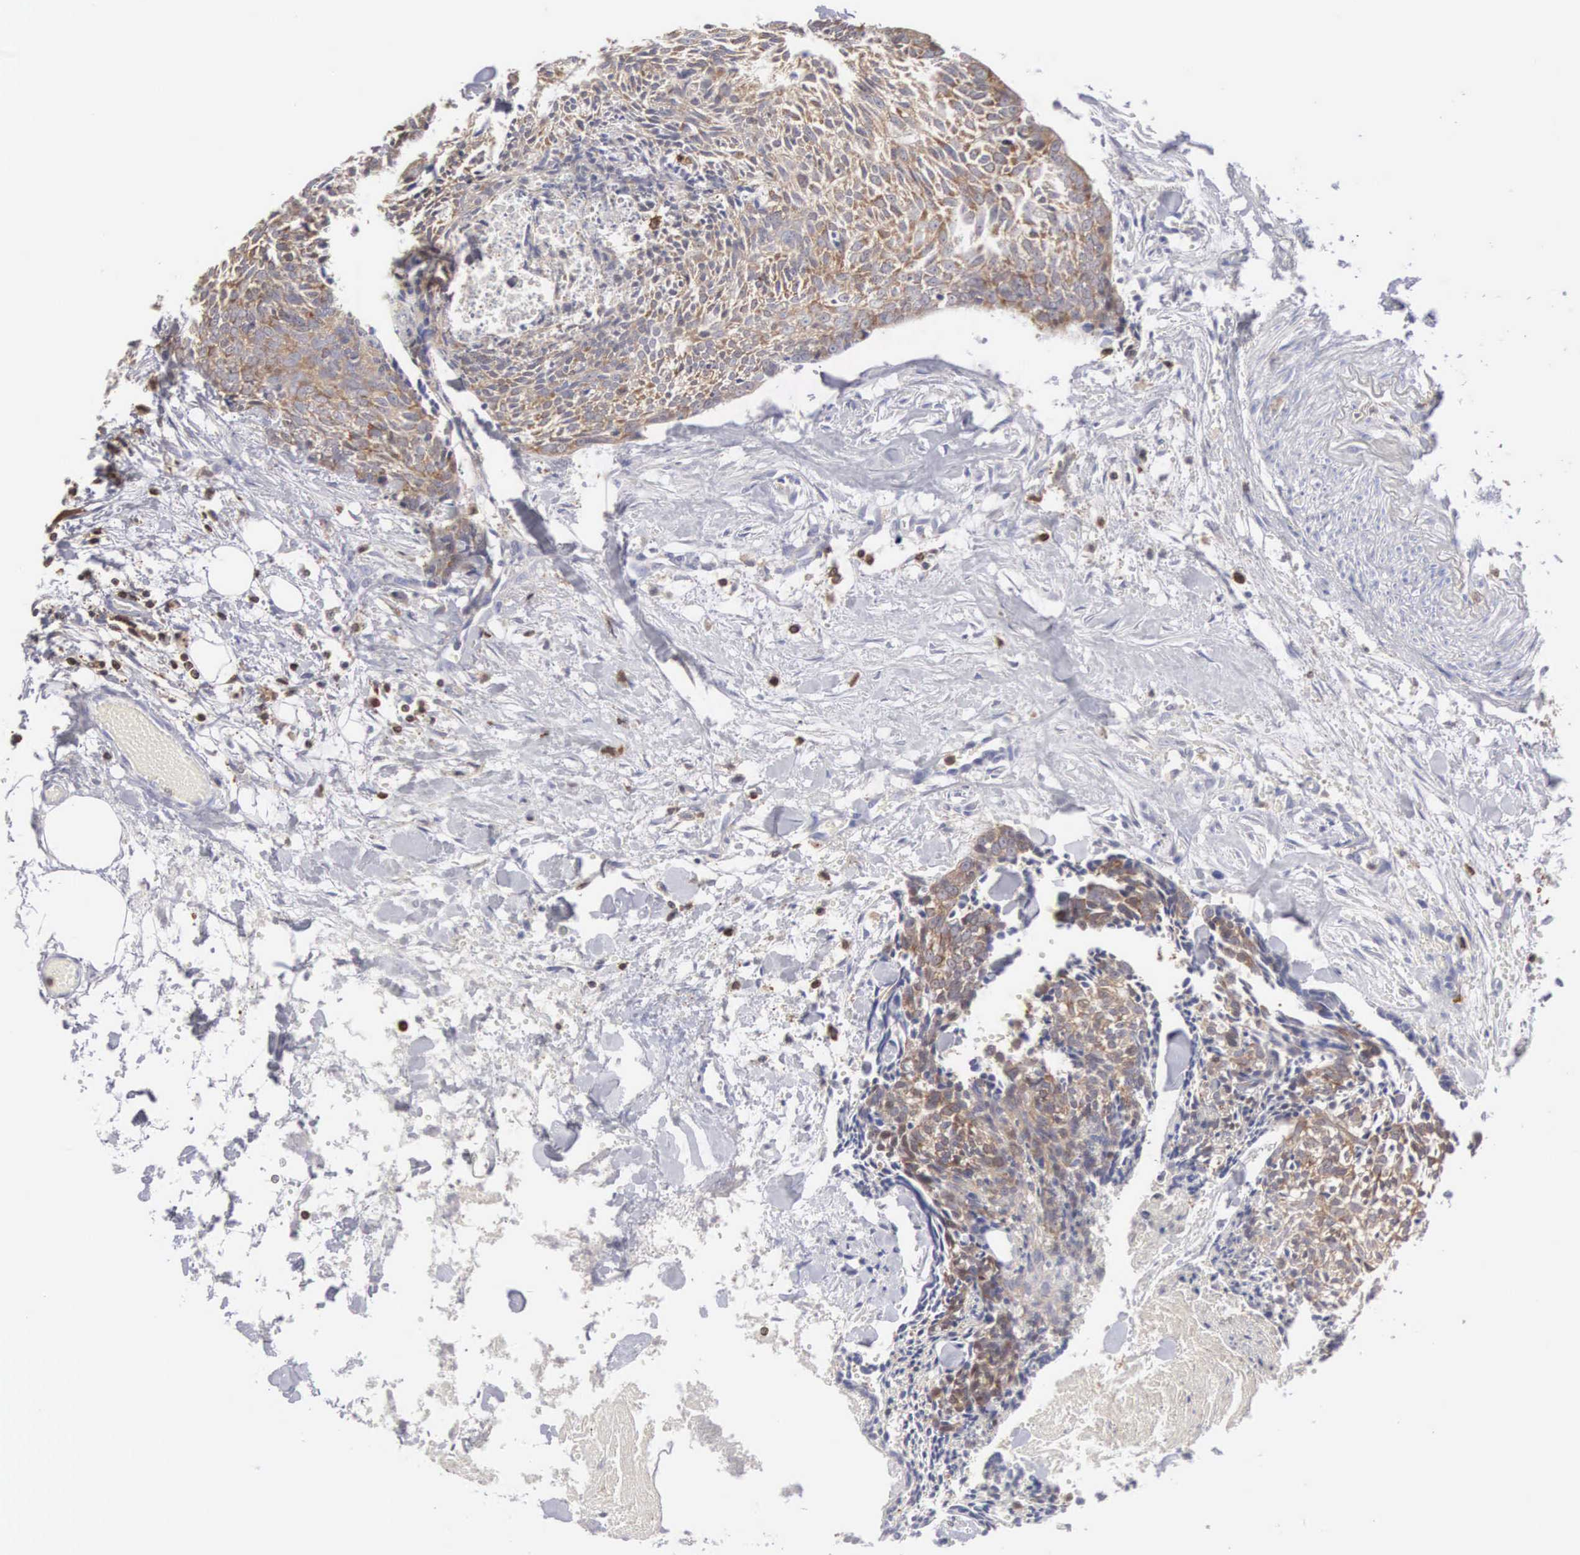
{"staining": {"intensity": "moderate", "quantity": ">75%", "location": "cytoplasmic/membranous"}, "tissue": "head and neck cancer", "cell_type": "Tumor cells", "image_type": "cancer", "snomed": [{"axis": "morphology", "description": "Squamous cell carcinoma, NOS"}, {"axis": "topography", "description": "Salivary gland"}, {"axis": "topography", "description": "Head-Neck"}], "caption": "Immunohistochemistry micrograph of neoplastic tissue: head and neck squamous cell carcinoma stained using immunohistochemistry (IHC) displays medium levels of moderate protein expression localized specifically in the cytoplasmic/membranous of tumor cells, appearing as a cytoplasmic/membranous brown color.", "gene": "SH3BP1", "patient": {"sex": "male", "age": 70}}